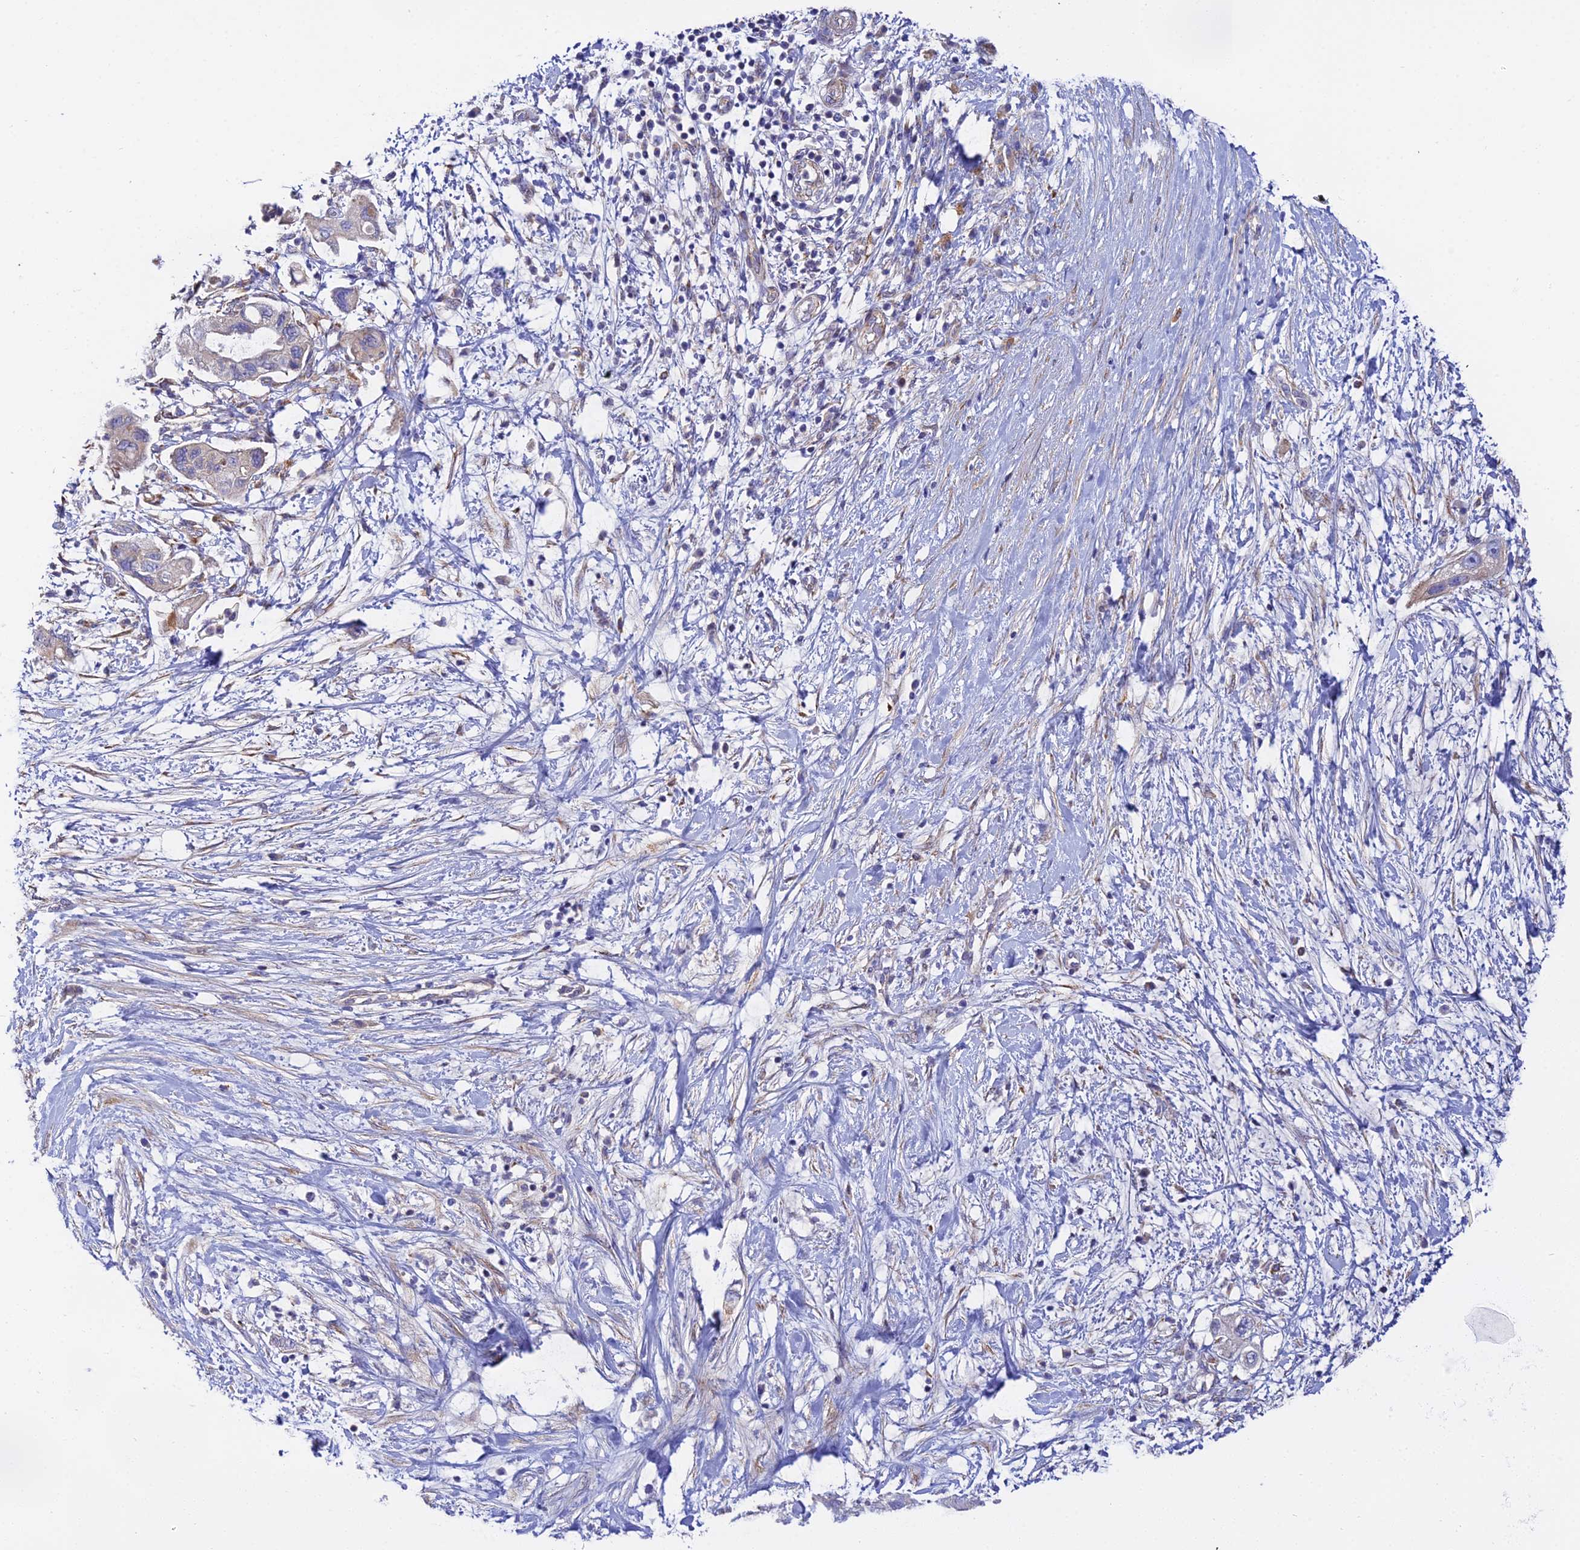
{"staining": {"intensity": "negative", "quantity": "none", "location": "none"}, "tissue": "pancreatic cancer", "cell_type": "Tumor cells", "image_type": "cancer", "snomed": [{"axis": "morphology", "description": "Adenocarcinoma, NOS"}, {"axis": "topography", "description": "Pancreas"}], "caption": "There is no significant expression in tumor cells of pancreatic cancer.", "gene": "ACOT2", "patient": {"sex": "female", "age": 73}}